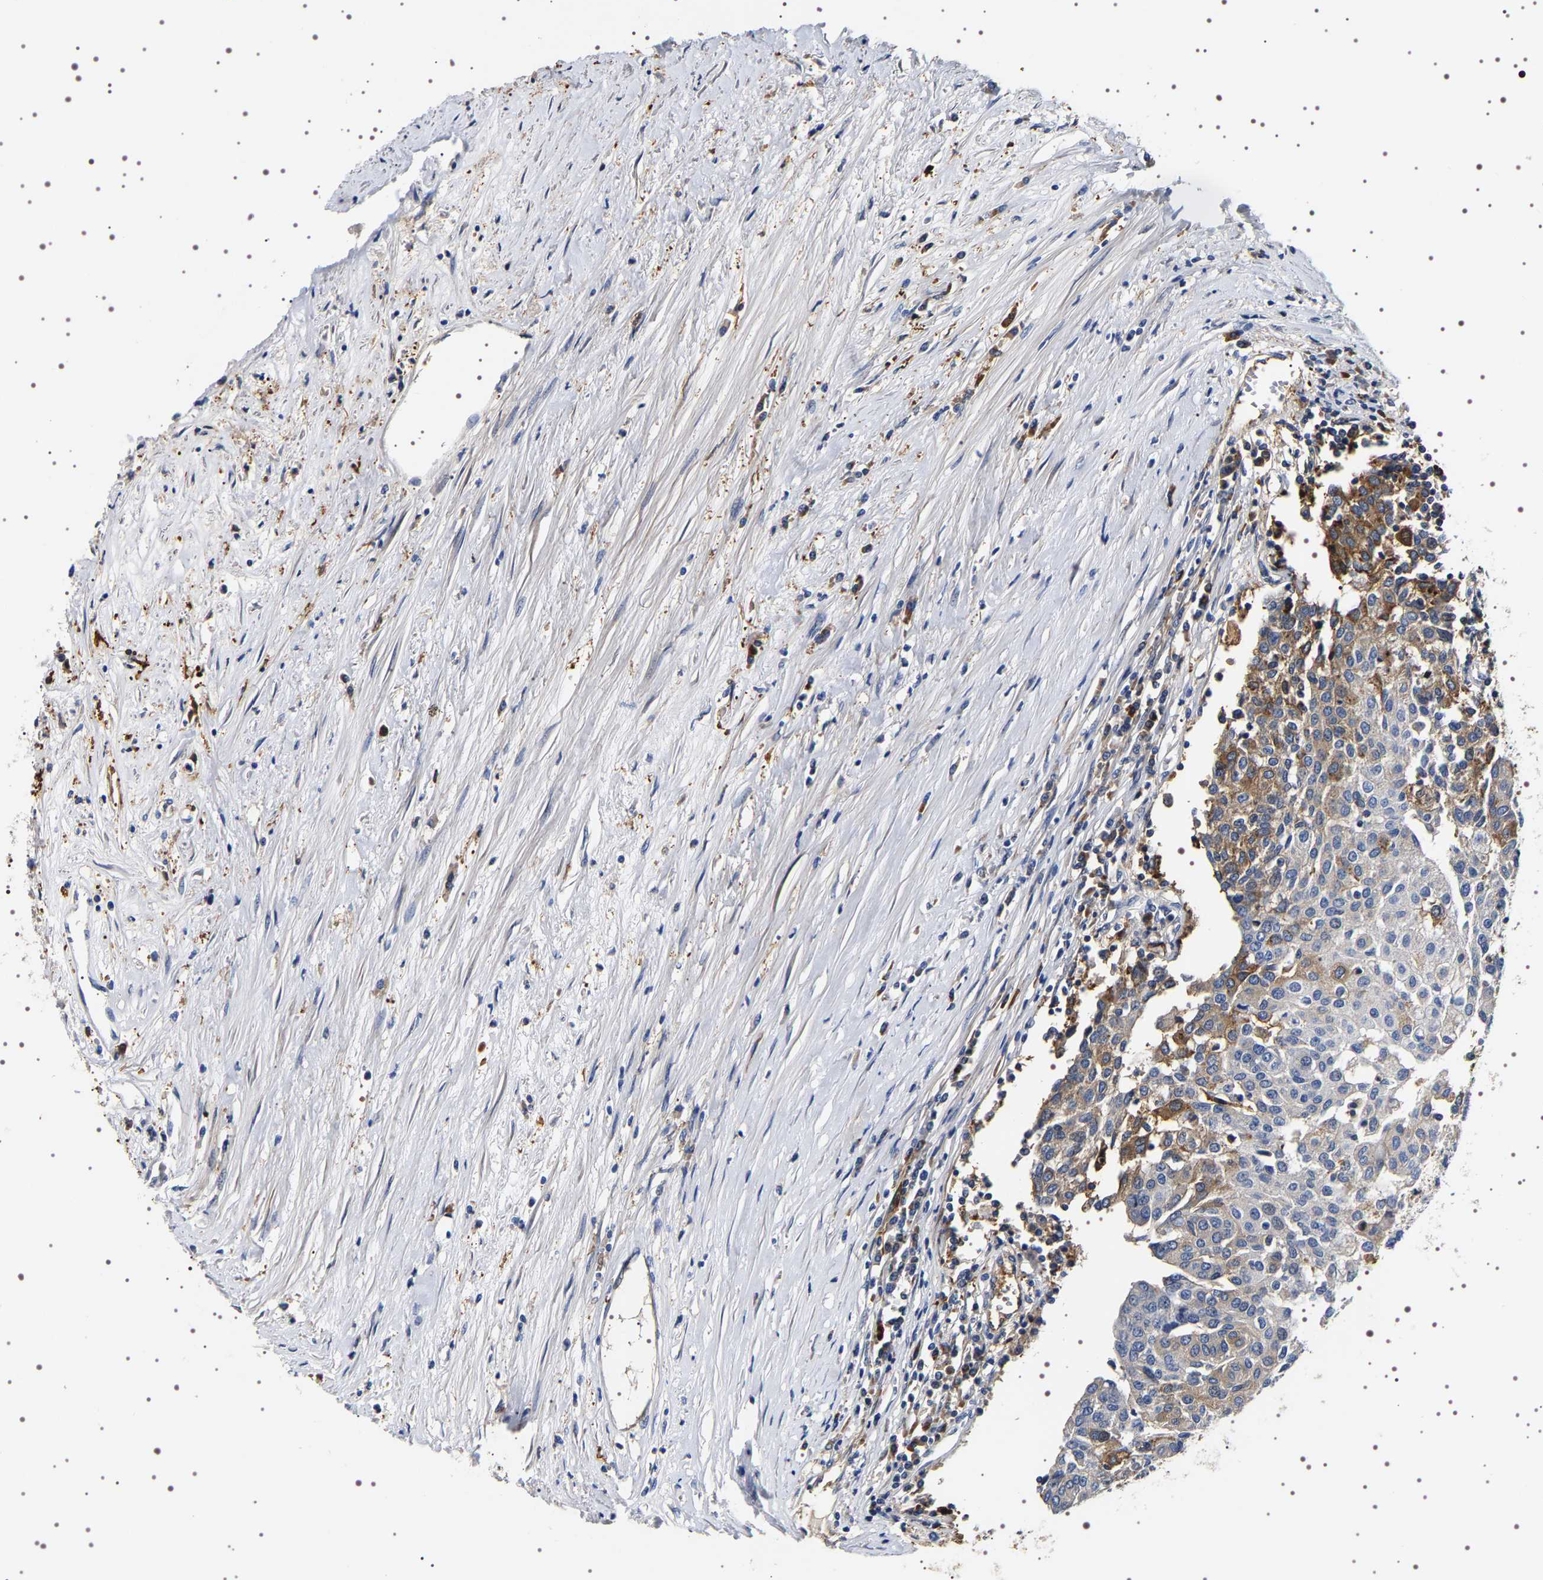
{"staining": {"intensity": "moderate", "quantity": "<25%", "location": "cytoplasmic/membranous"}, "tissue": "urothelial cancer", "cell_type": "Tumor cells", "image_type": "cancer", "snomed": [{"axis": "morphology", "description": "Urothelial carcinoma, High grade"}, {"axis": "topography", "description": "Urinary bladder"}], "caption": "Approximately <25% of tumor cells in urothelial carcinoma (high-grade) reveal moderate cytoplasmic/membranous protein expression as visualized by brown immunohistochemical staining.", "gene": "ALPL", "patient": {"sex": "female", "age": 85}}